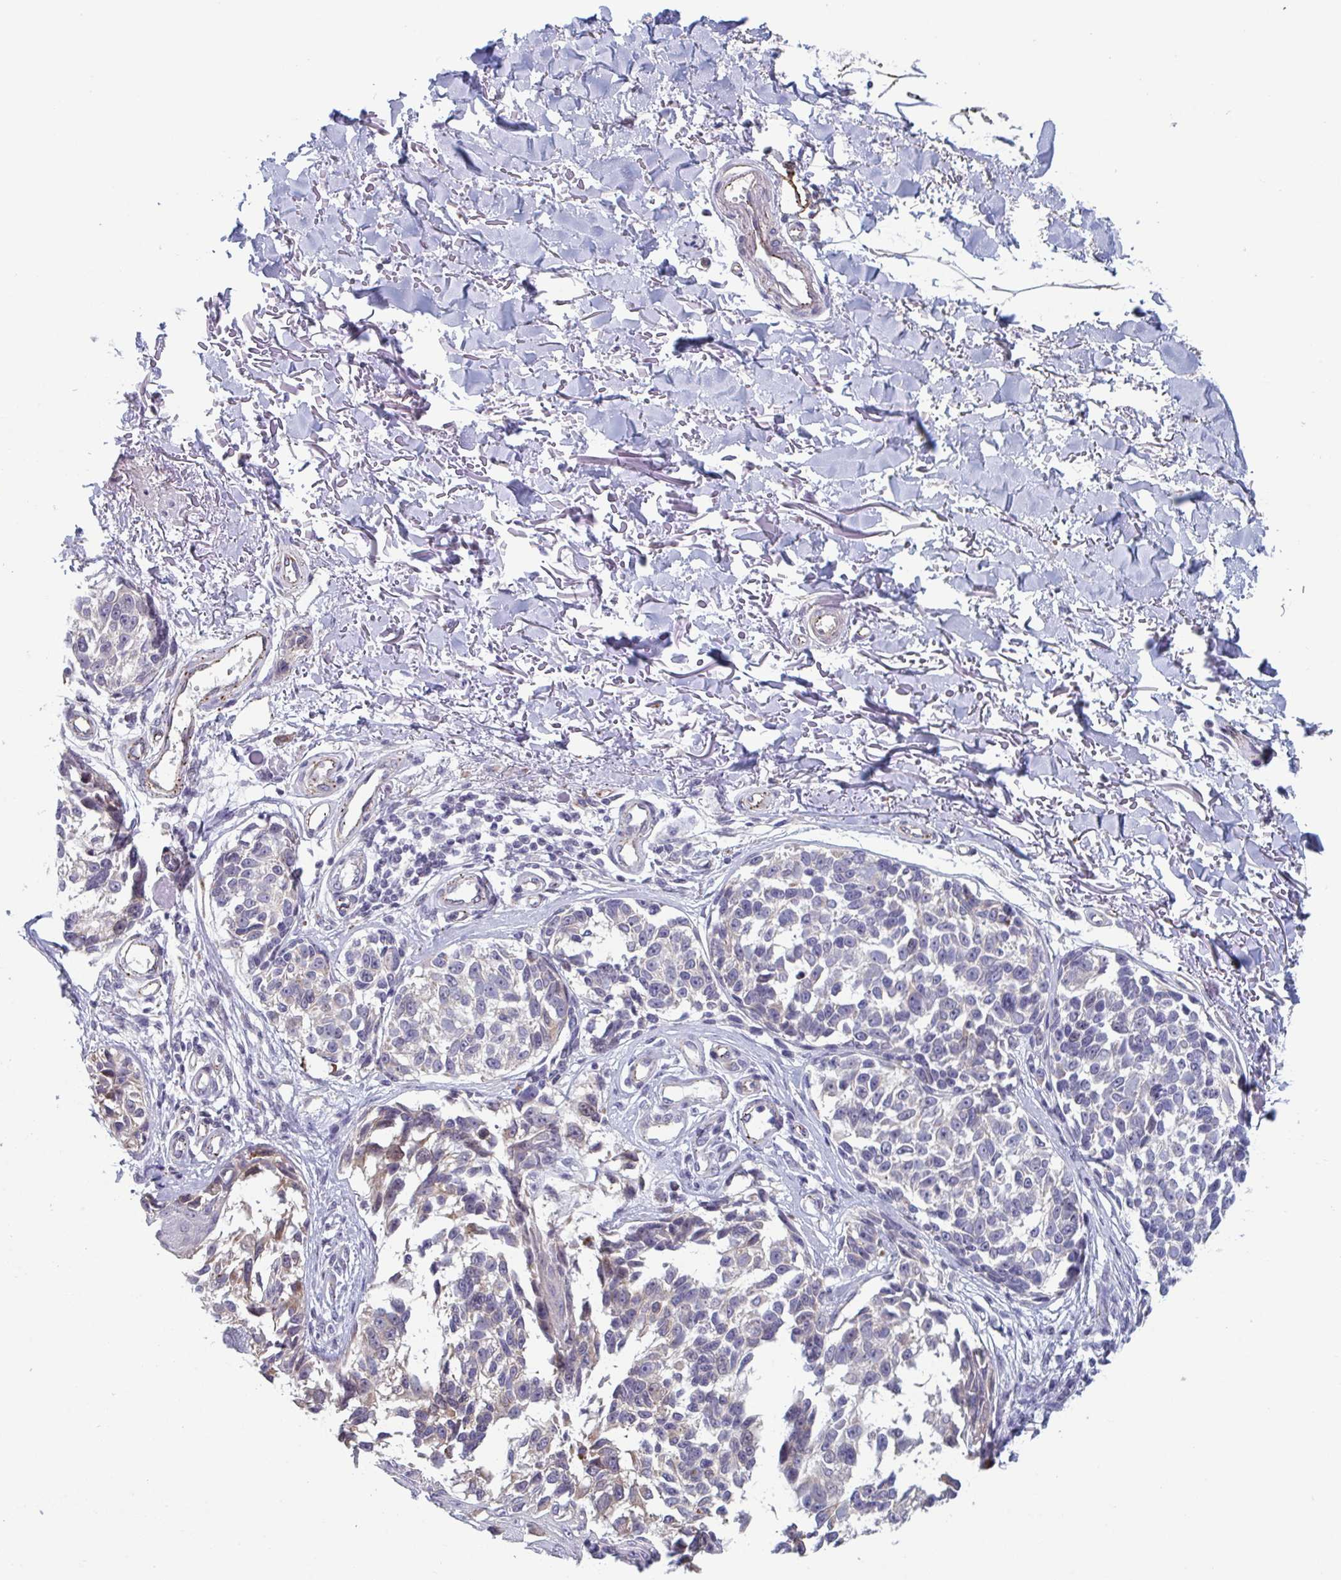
{"staining": {"intensity": "negative", "quantity": "none", "location": "none"}, "tissue": "melanoma", "cell_type": "Tumor cells", "image_type": "cancer", "snomed": [{"axis": "morphology", "description": "Malignant melanoma, NOS"}, {"axis": "topography", "description": "Skin"}], "caption": "Immunohistochemistry image of human melanoma stained for a protein (brown), which displays no staining in tumor cells.", "gene": "TNFSF10", "patient": {"sex": "male", "age": 73}}